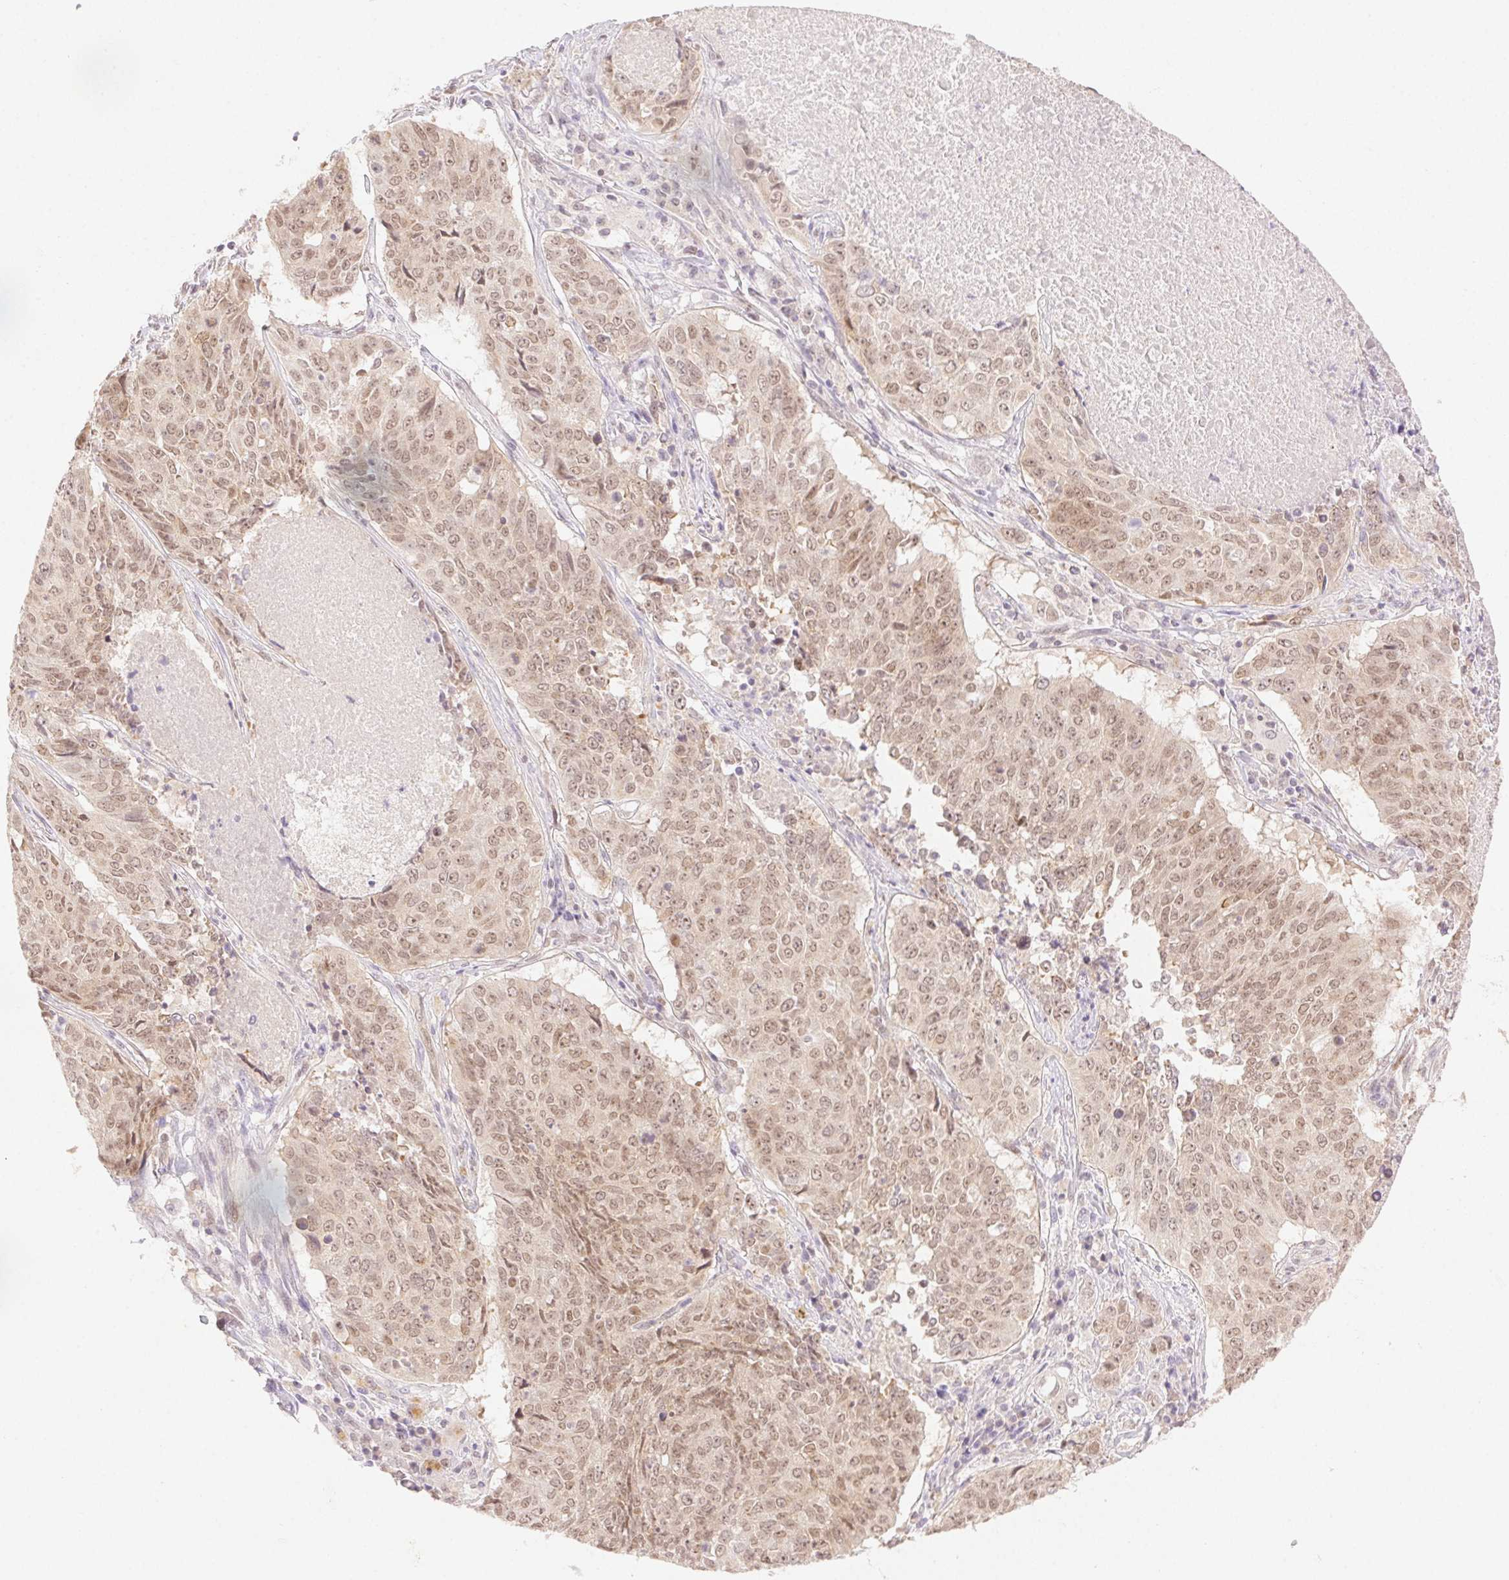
{"staining": {"intensity": "moderate", "quantity": ">75%", "location": "nuclear"}, "tissue": "lung cancer", "cell_type": "Tumor cells", "image_type": "cancer", "snomed": [{"axis": "morphology", "description": "Normal tissue, NOS"}, {"axis": "morphology", "description": "Squamous cell carcinoma, NOS"}, {"axis": "topography", "description": "Bronchus"}, {"axis": "topography", "description": "Lung"}], "caption": "Squamous cell carcinoma (lung) stained with DAB IHC shows medium levels of moderate nuclear expression in about >75% of tumor cells. The protein is shown in brown color, while the nuclei are stained blue.", "gene": "H2AZ2", "patient": {"sex": "male", "age": 64}}